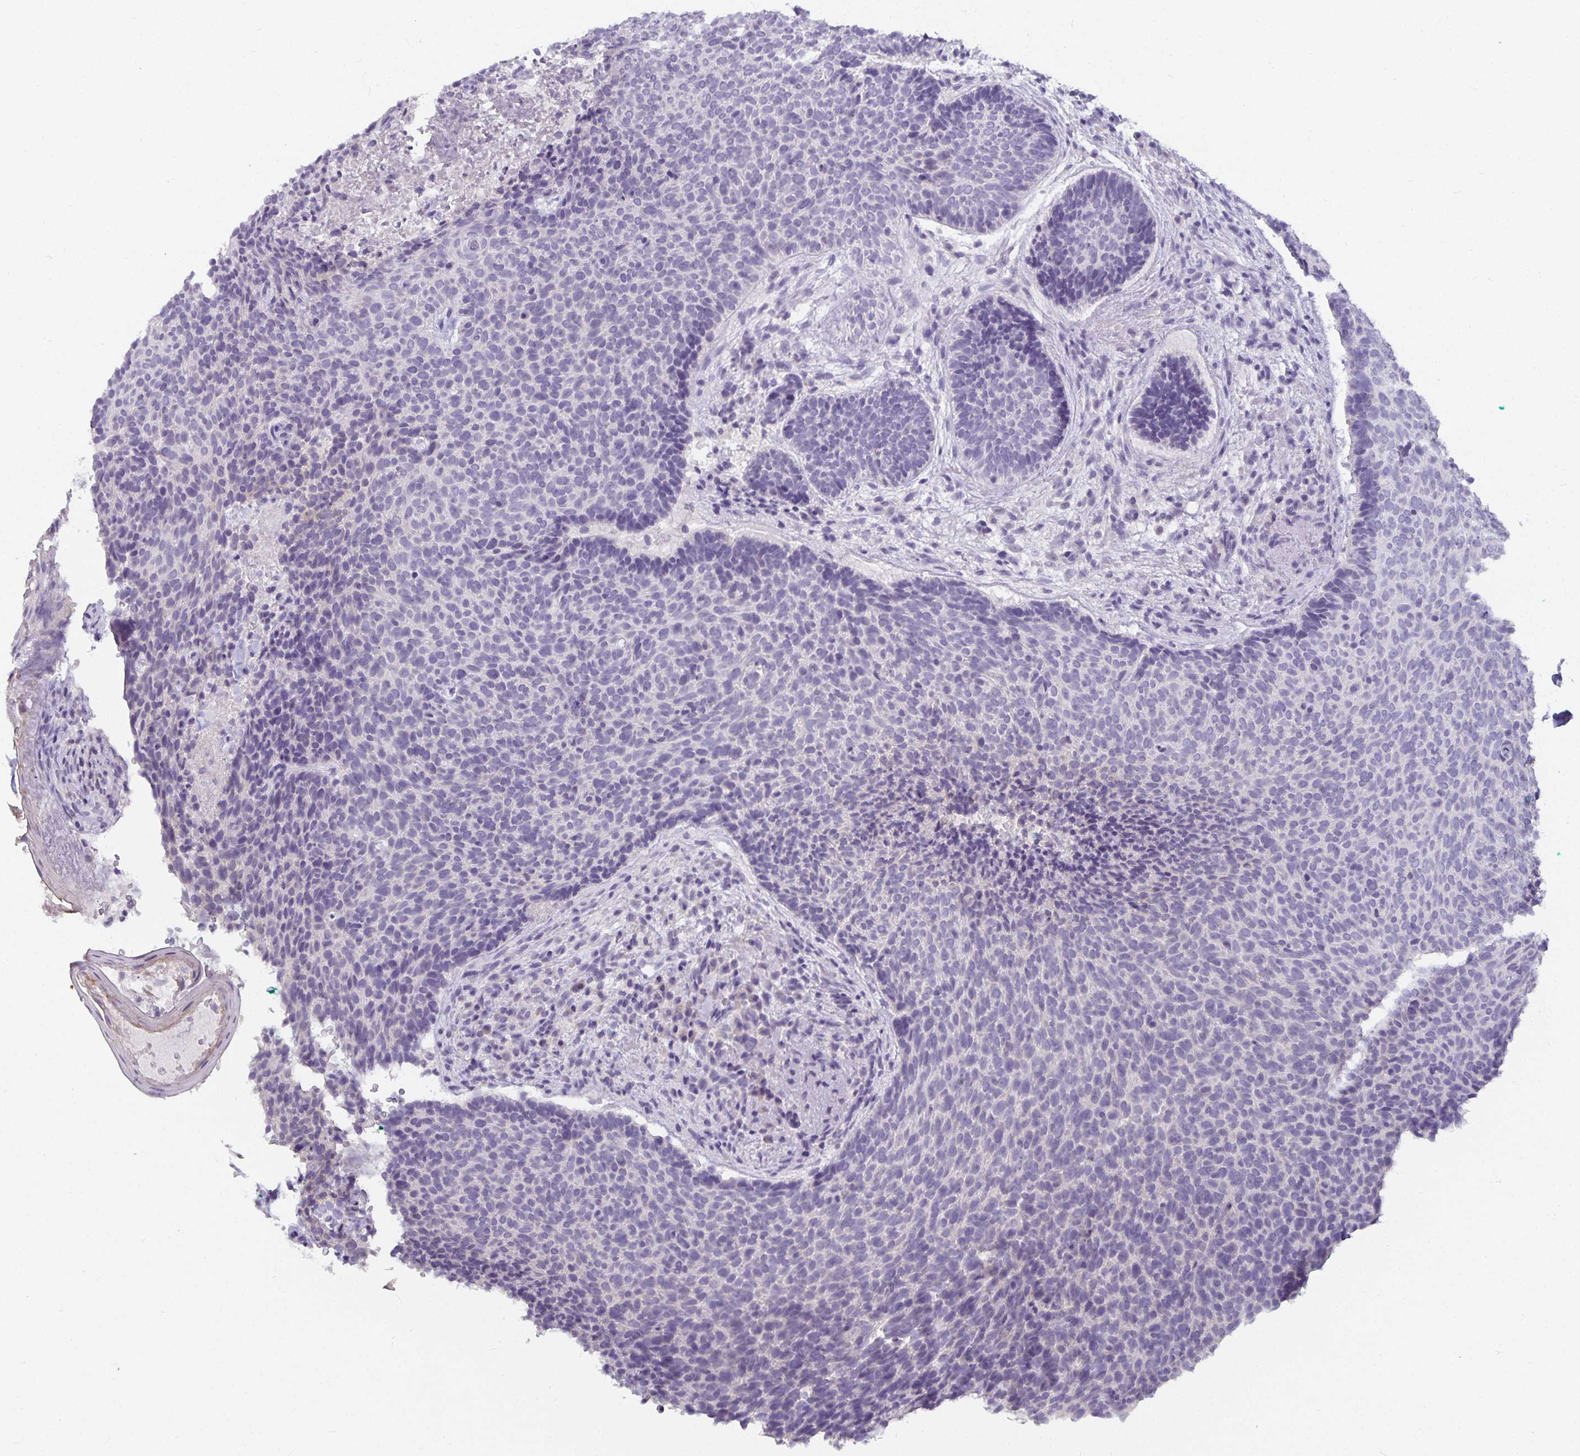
{"staining": {"intensity": "negative", "quantity": "none", "location": "none"}, "tissue": "skin cancer", "cell_type": "Tumor cells", "image_type": "cancer", "snomed": [{"axis": "morphology", "description": "Basal cell carcinoma"}, {"axis": "topography", "description": "Skin"}, {"axis": "topography", "description": "Skin of head"}], "caption": "A high-resolution image shows IHC staining of skin cancer (basal cell carcinoma), which displays no significant expression in tumor cells.", "gene": "CA12", "patient": {"sex": "female", "age": 92}}